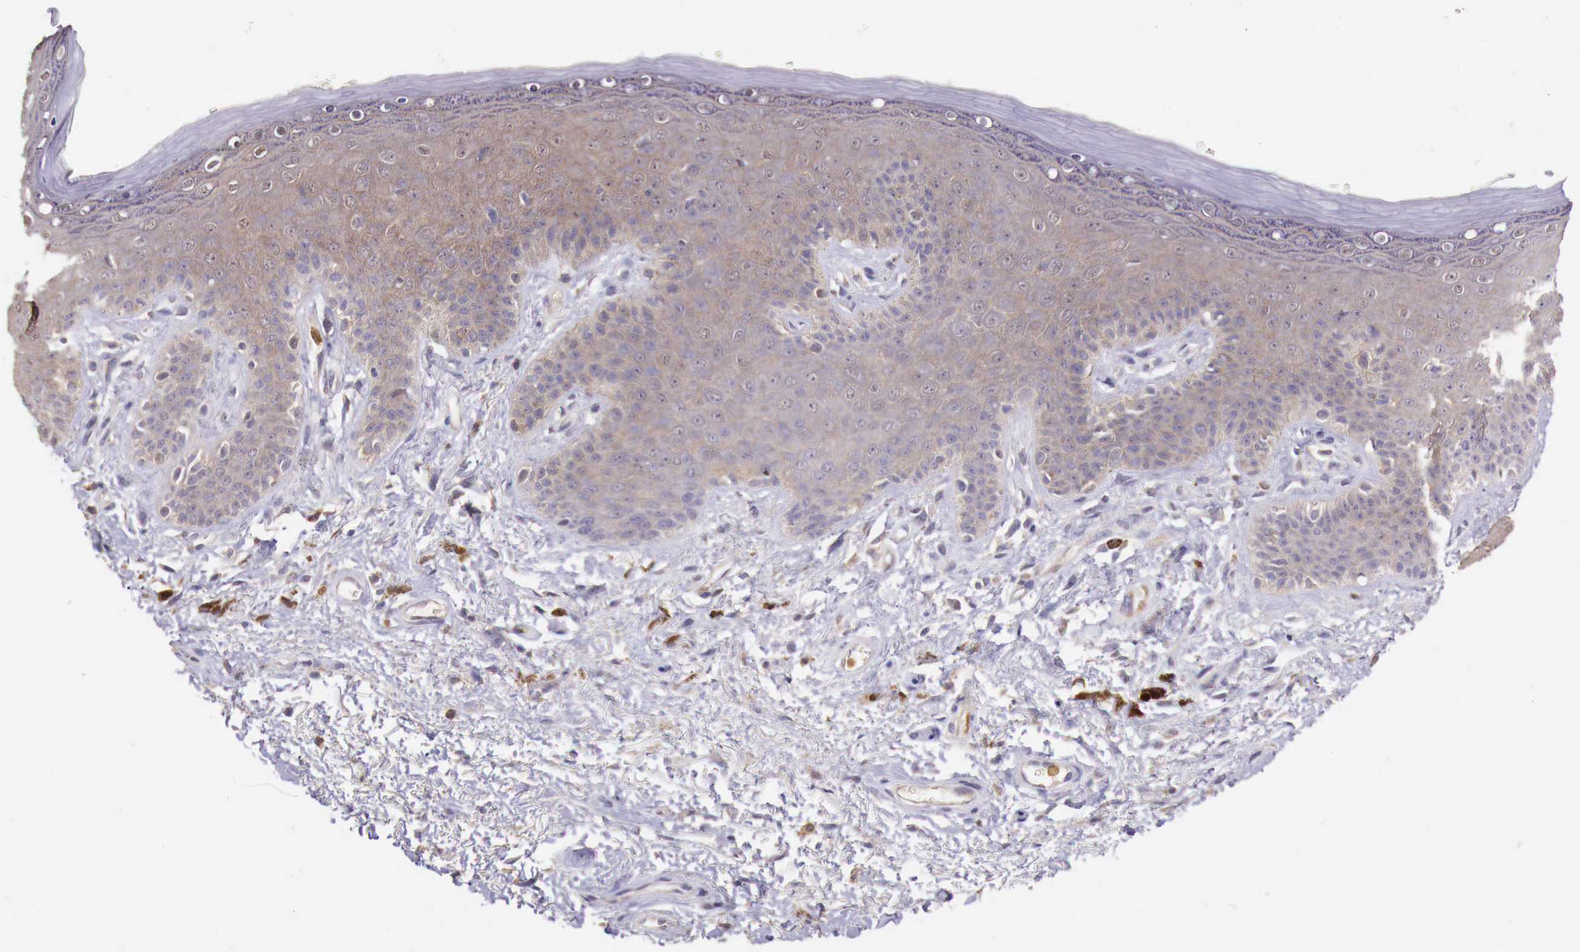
{"staining": {"intensity": "weak", "quantity": ">75%", "location": "cytoplasmic/membranous"}, "tissue": "skin", "cell_type": "Epidermal cells", "image_type": "normal", "snomed": [{"axis": "morphology", "description": "Normal tissue, NOS"}, {"axis": "topography", "description": "Anal"}, {"axis": "topography", "description": "Peripheral nerve tissue"}], "caption": "DAB (3,3'-diaminobenzidine) immunohistochemical staining of unremarkable human skin reveals weak cytoplasmic/membranous protein expression in approximately >75% of epidermal cells.", "gene": "GAB2", "patient": {"sex": "female", "age": 46}}